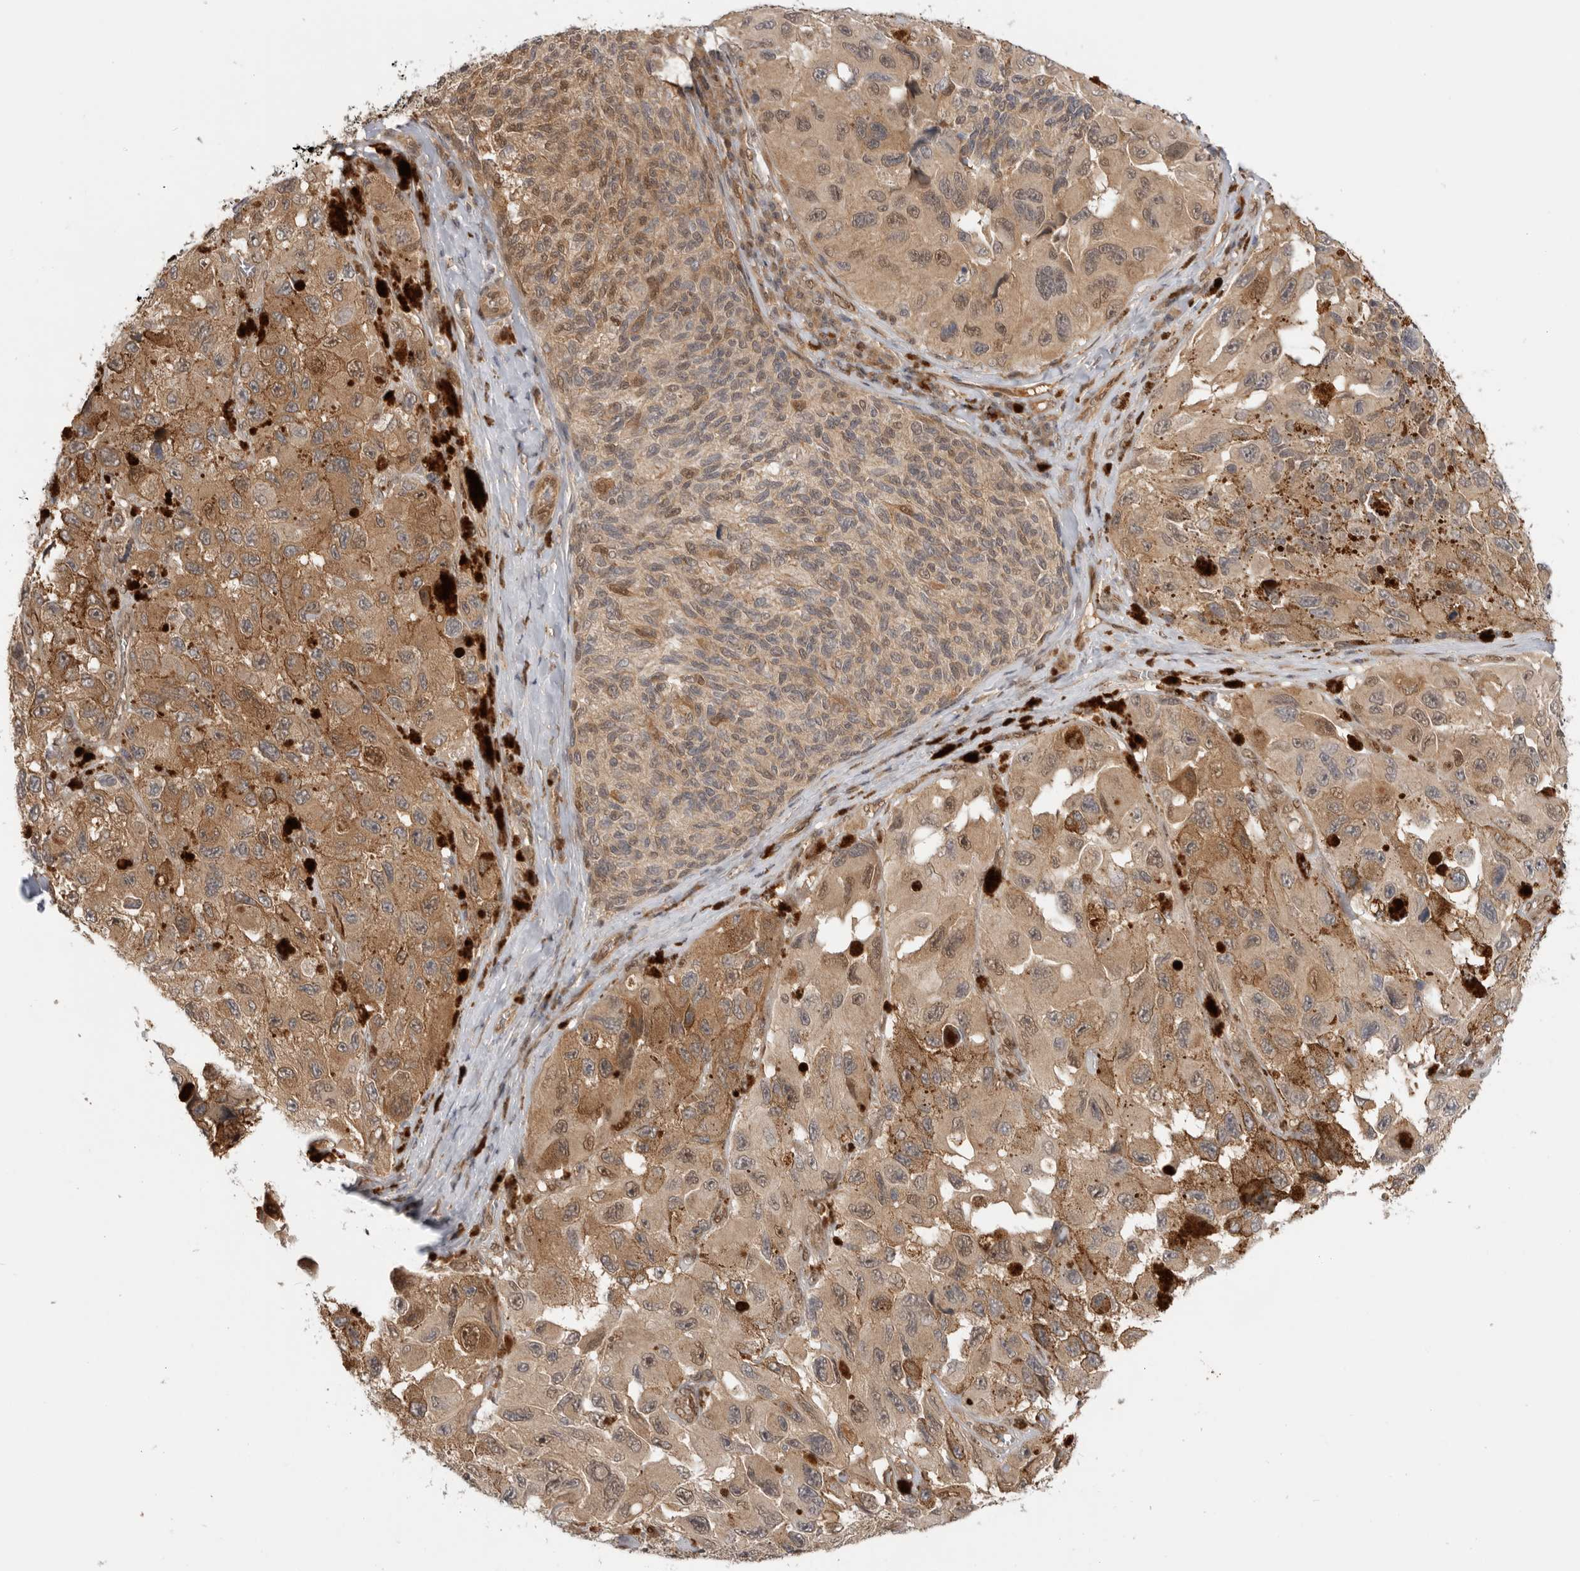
{"staining": {"intensity": "weak", "quantity": ">75%", "location": "cytoplasmic/membranous,nuclear"}, "tissue": "melanoma", "cell_type": "Tumor cells", "image_type": "cancer", "snomed": [{"axis": "morphology", "description": "Malignant melanoma, NOS"}, {"axis": "topography", "description": "Skin"}], "caption": "Protein staining of melanoma tissue shows weak cytoplasmic/membranous and nuclear staining in about >75% of tumor cells.", "gene": "DCAF8", "patient": {"sex": "female", "age": 73}}